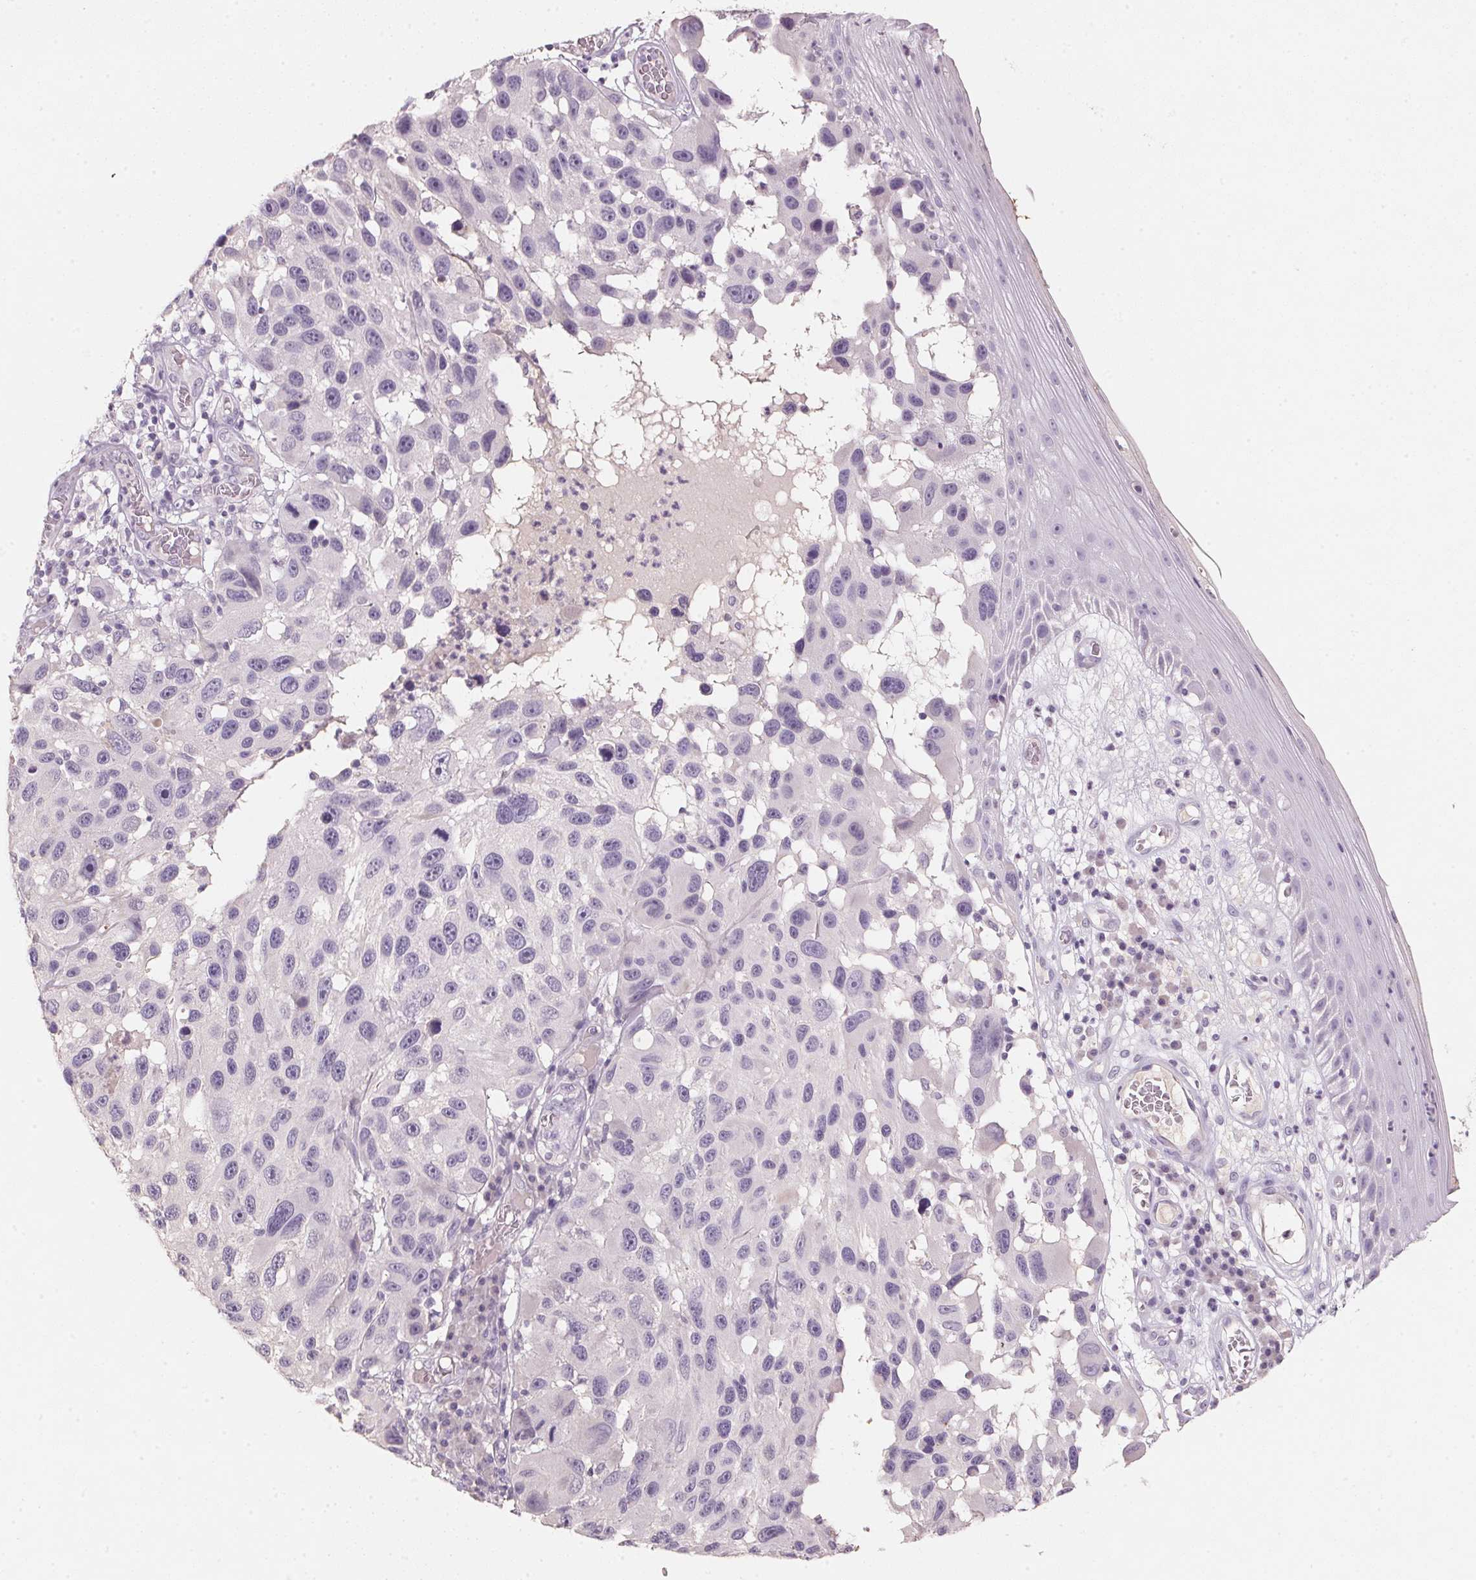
{"staining": {"intensity": "negative", "quantity": "none", "location": "none"}, "tissue": "melanoma", "cell_type": "Tumor cells", "image_type": "cancer", "snomed": [{"axis": "morphology", "description": "Malignant melanoma, NOS"}, {"axis": "topography", "description": "Skin"}], "caption": "Immunohistochemical staining of human malignant melanoma exhibits no significant expression in tumor cells.", "gene": "CXCL5", "patient": {"sex": "male", "age": 53}}